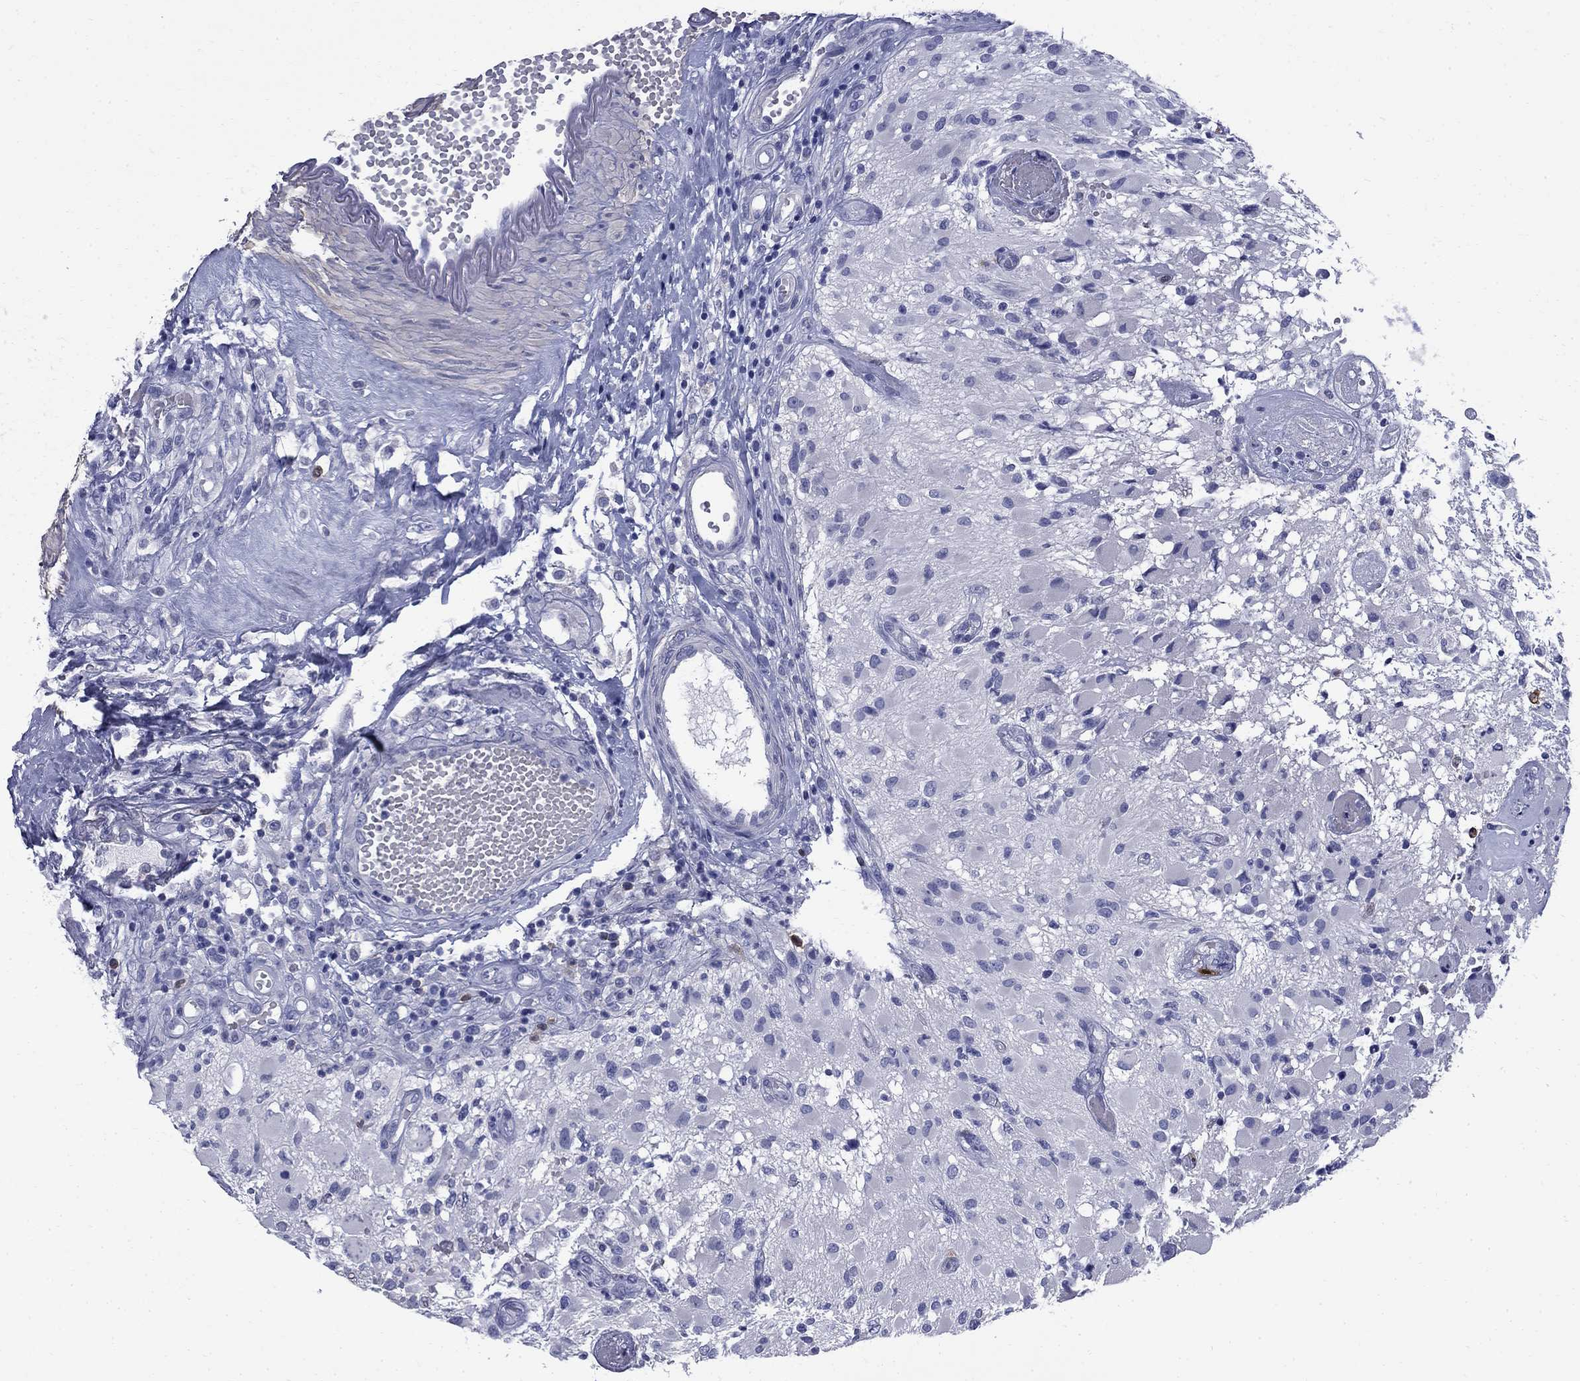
{"staining": {"intensity": "negative", "quantity": "none", "location": "none"}, "tissue": "glioma", "cell_type": "Tumor cells", "image_type": "cancer", "snomed": [{"axis": "morphology", "description": "Glioma, malignant, High grade"}, {"axis": "topography", "description": "Brain"}], "caption": "Protein analysis of malignant glioma (high-grade) shows no significant staining in tumor cells.", "gene": "SERPINB2", "patient": {"sex": "female", "age": 63}}